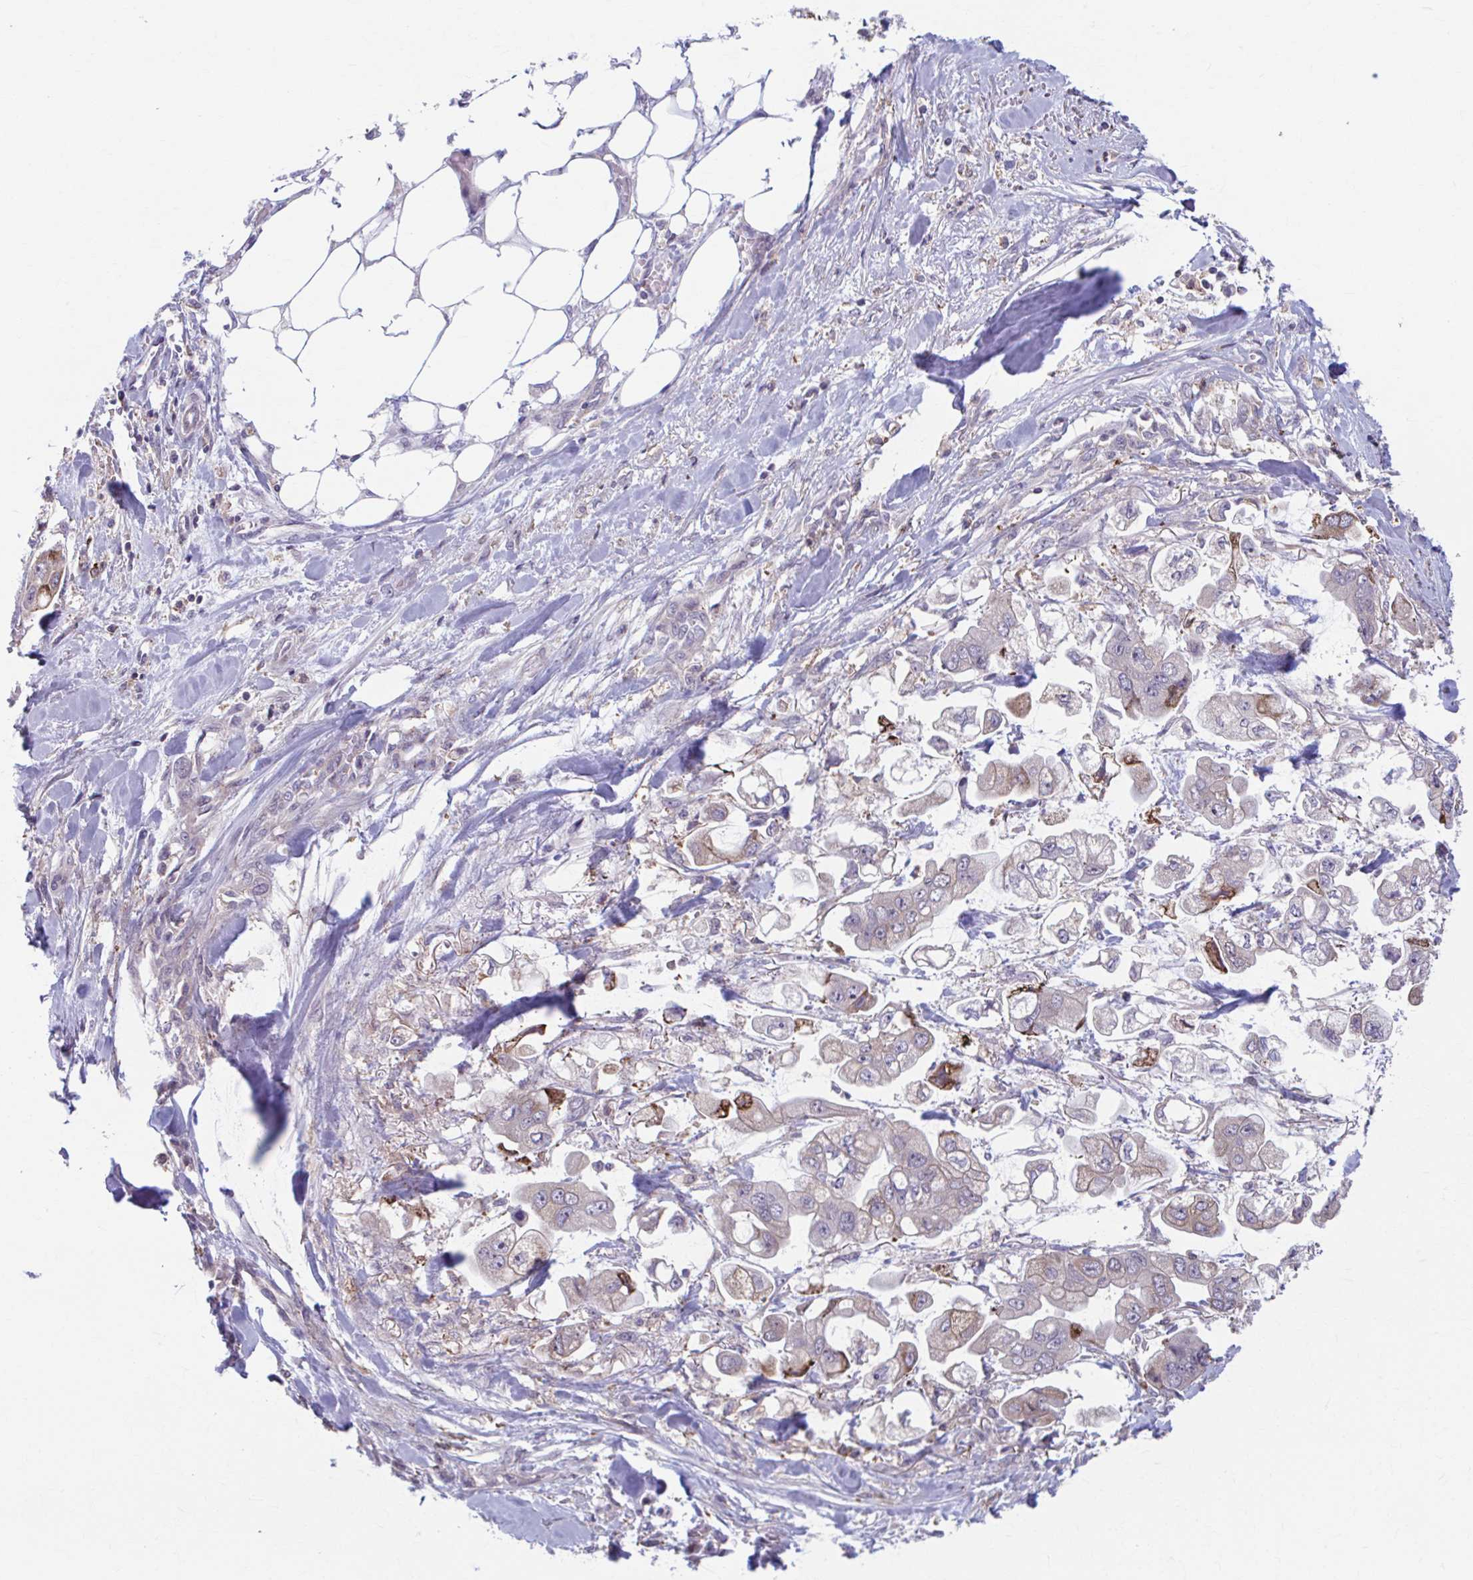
{"staining": {"intensity": "negative", "quantity": "none", "location": "none"}, "tissue": "stomach cancer", "cell_type": "Tumor cells", "image_type": "cancer", "snomed": [{"axis": "morphology", "description": "Adenocarcinoma, NOS"}, {"axis": "topography", "description": "Stomach"}], "caption": "There is no significant positivity in tumor cells of stomach adenocarcinoma.", "gene": "ADAT3", "patient": {"sex": "male", "age": 62}}